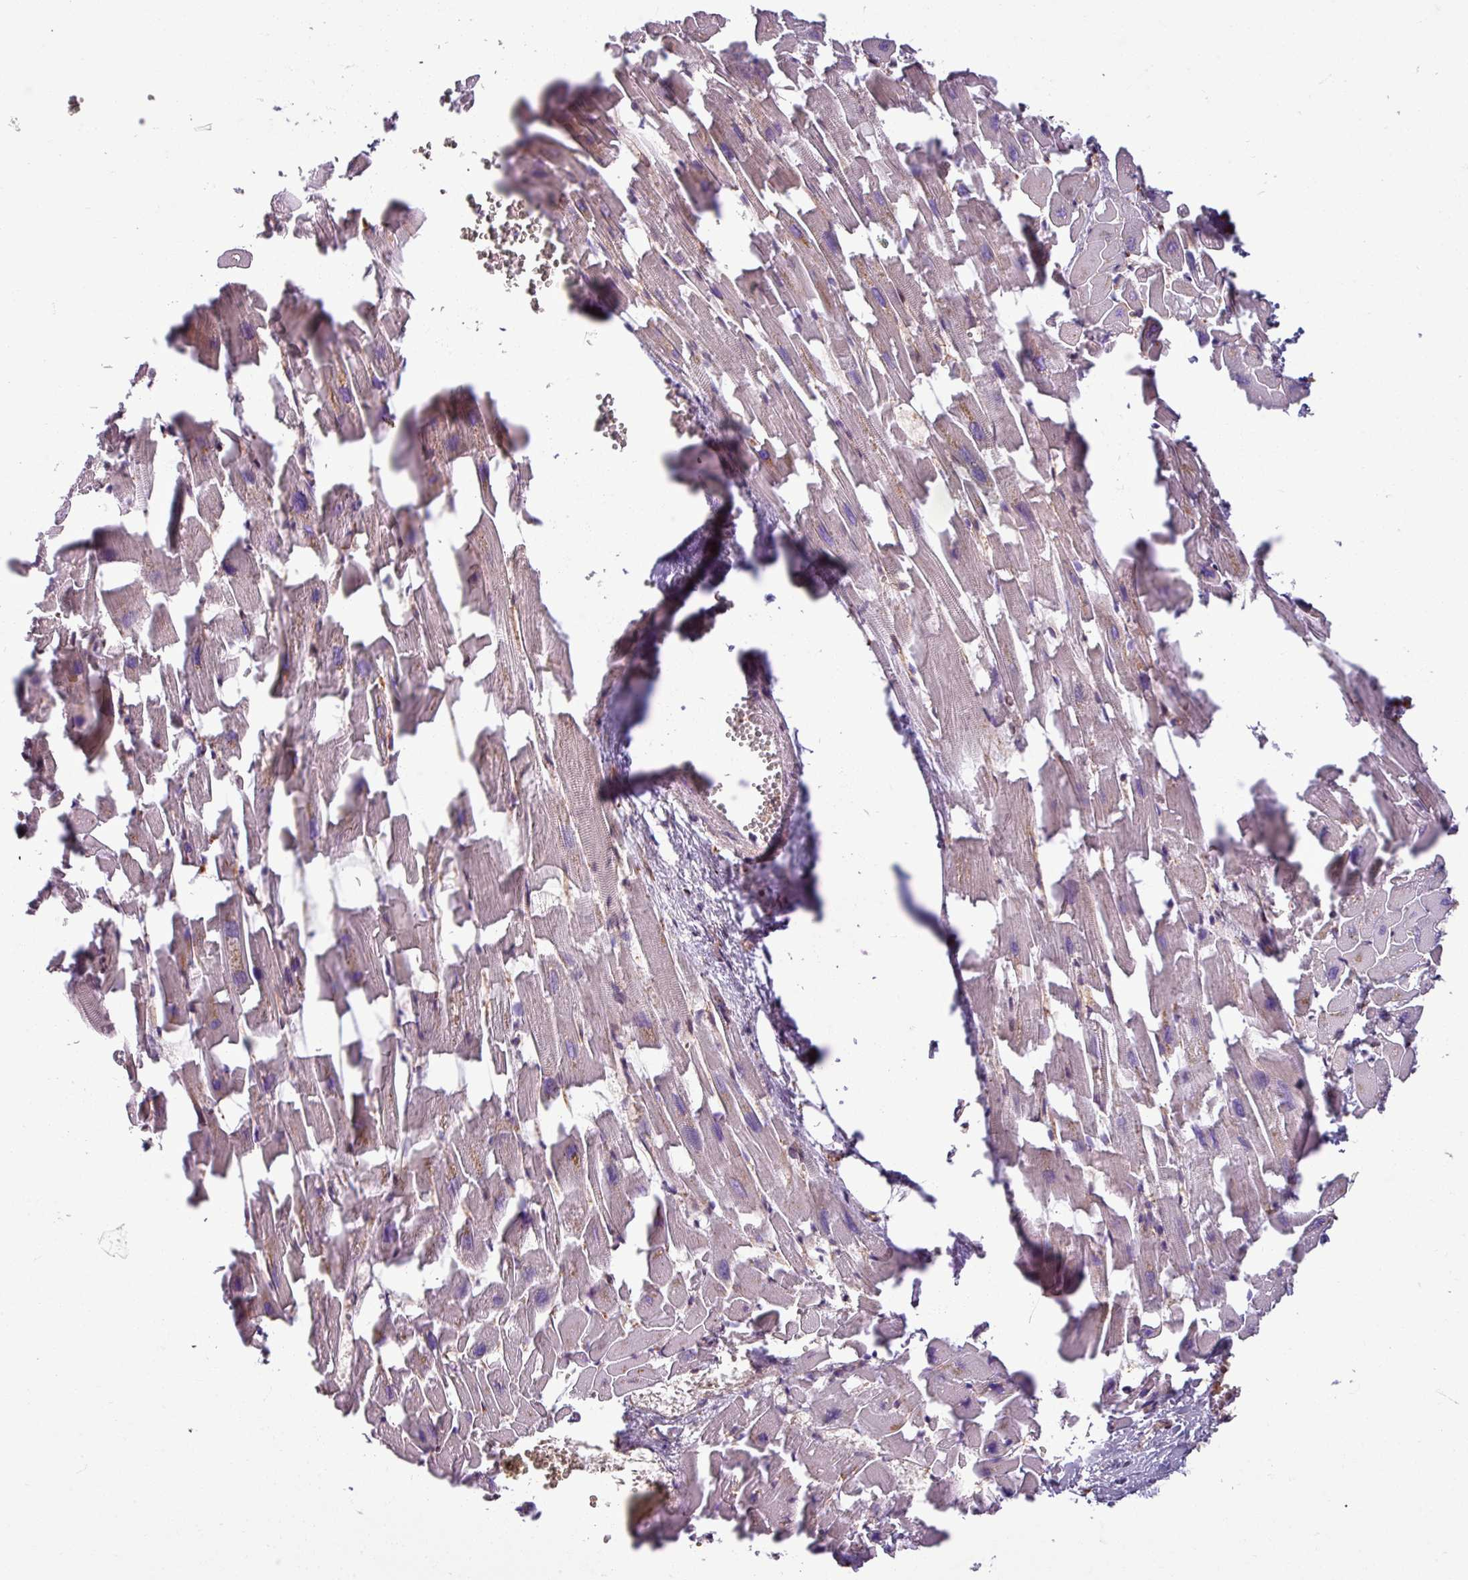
{"staining": {"intensity": "weak", "quantity": "25%-75%", "location": "cytoplasmic/membranous"}, "tissue": "heart muscle", "cell_type": "Cardiomyocytes", "image_type": "normal", "snomed": [{"axis": "morphology", "description": "Normal tissue, NOS"}, {"axis": "topography", "description": "Heart"}], "caption": "Weak cytoplasmic/membranous protein staining is present in approximately 25%-75% of cardiomyocytes in heart muscle.", "gene": "KCTD11", "patient": {"sex": "female", "age": 64}}